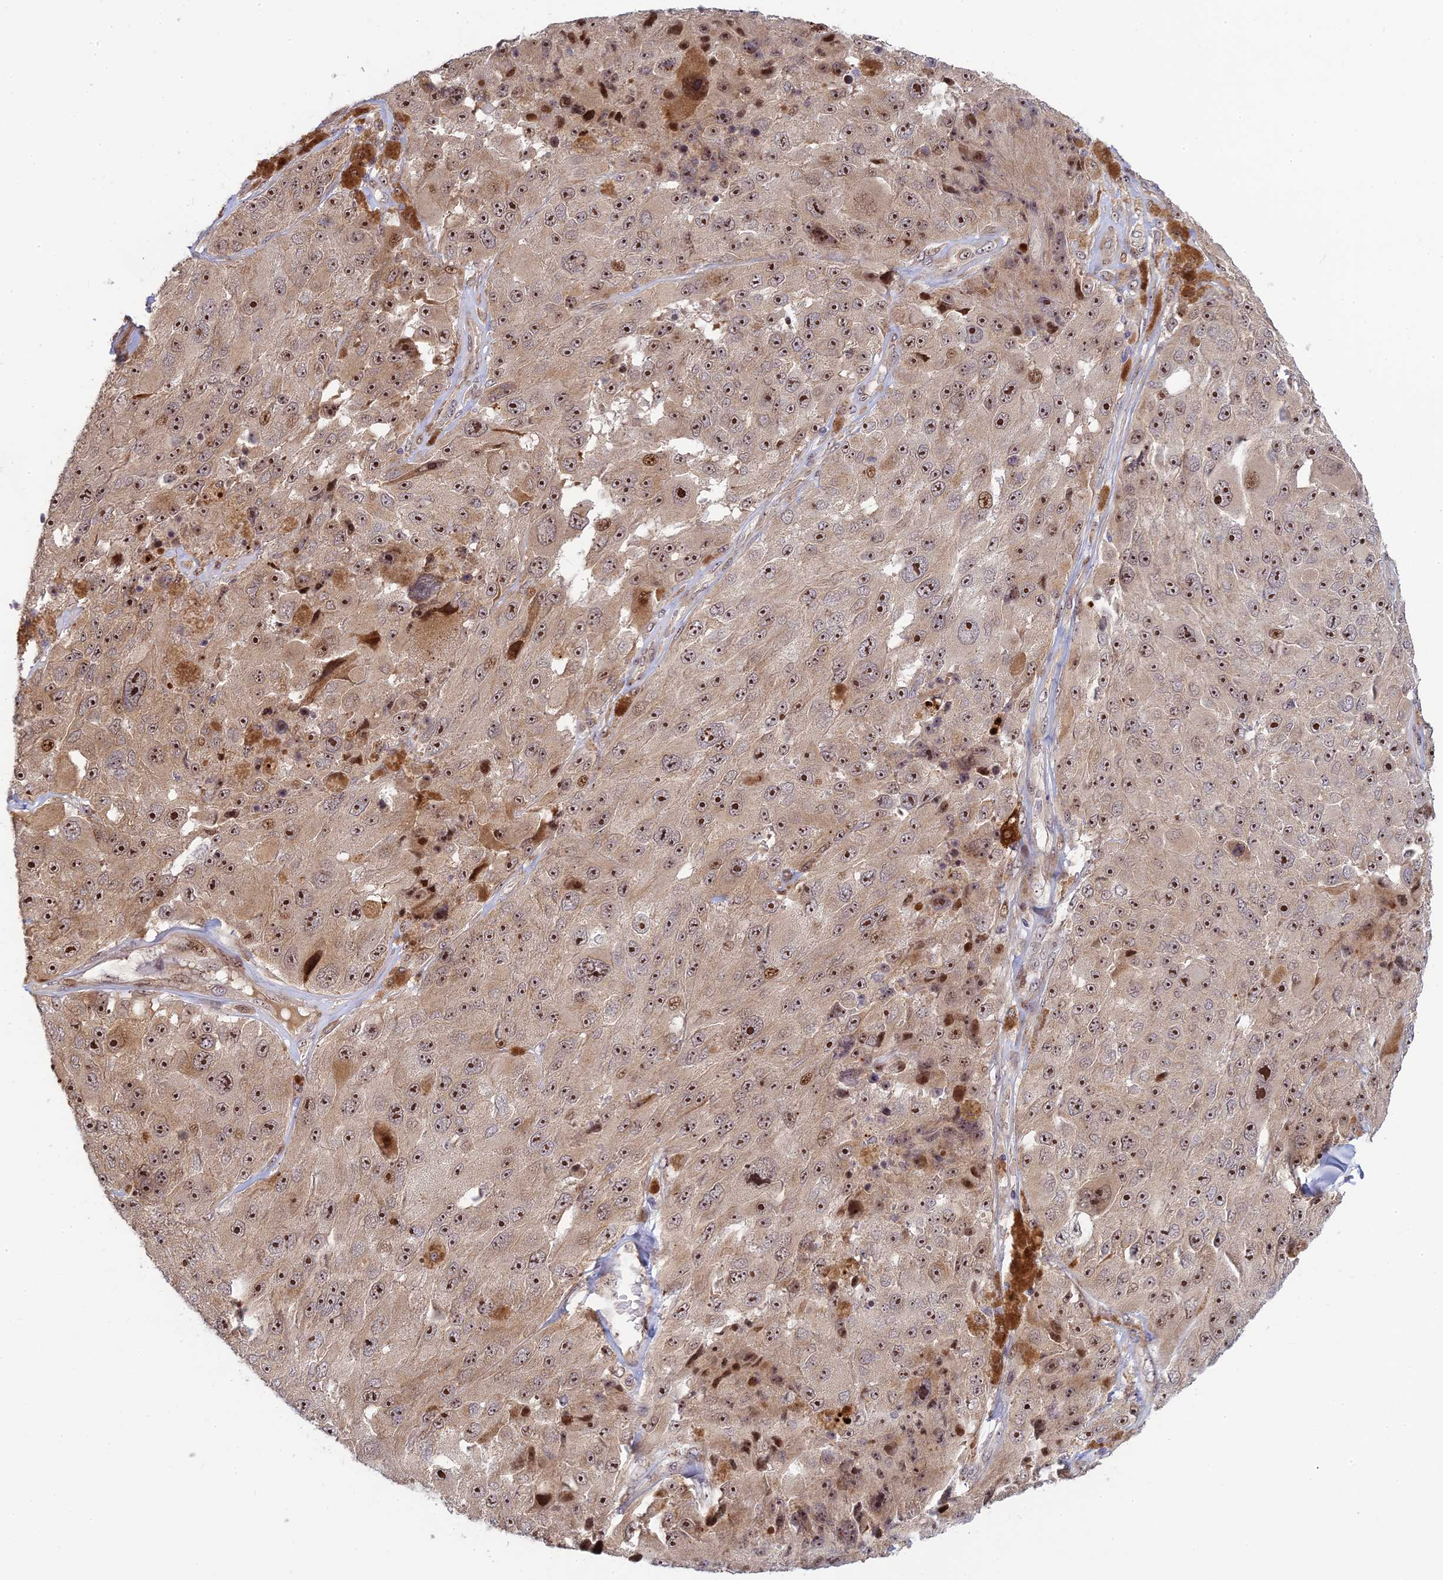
{"staining": {"intensity": "moderate", "quantity": ">75%", "location": "cytoplasmic/membranous,nuclear"}, "tissue": "melanoma", "cell_type": "Tumor cells", "image_type": "cancer", "snomed": [{"axis": "morphology", "description": "Malignant melanoma, Metastatic site"}, {"axis": "topography", "description": "Lymph node"}], "caption": "DAB immunohistochemical staining of malignant melanoma (metastatic site) shows moderate cytoplasmic/membranous and nuclear protein staining in approximately >75% of tumor cells.", "gene": "UFSP2", "patient": {"sex": "male", "age": 62}}